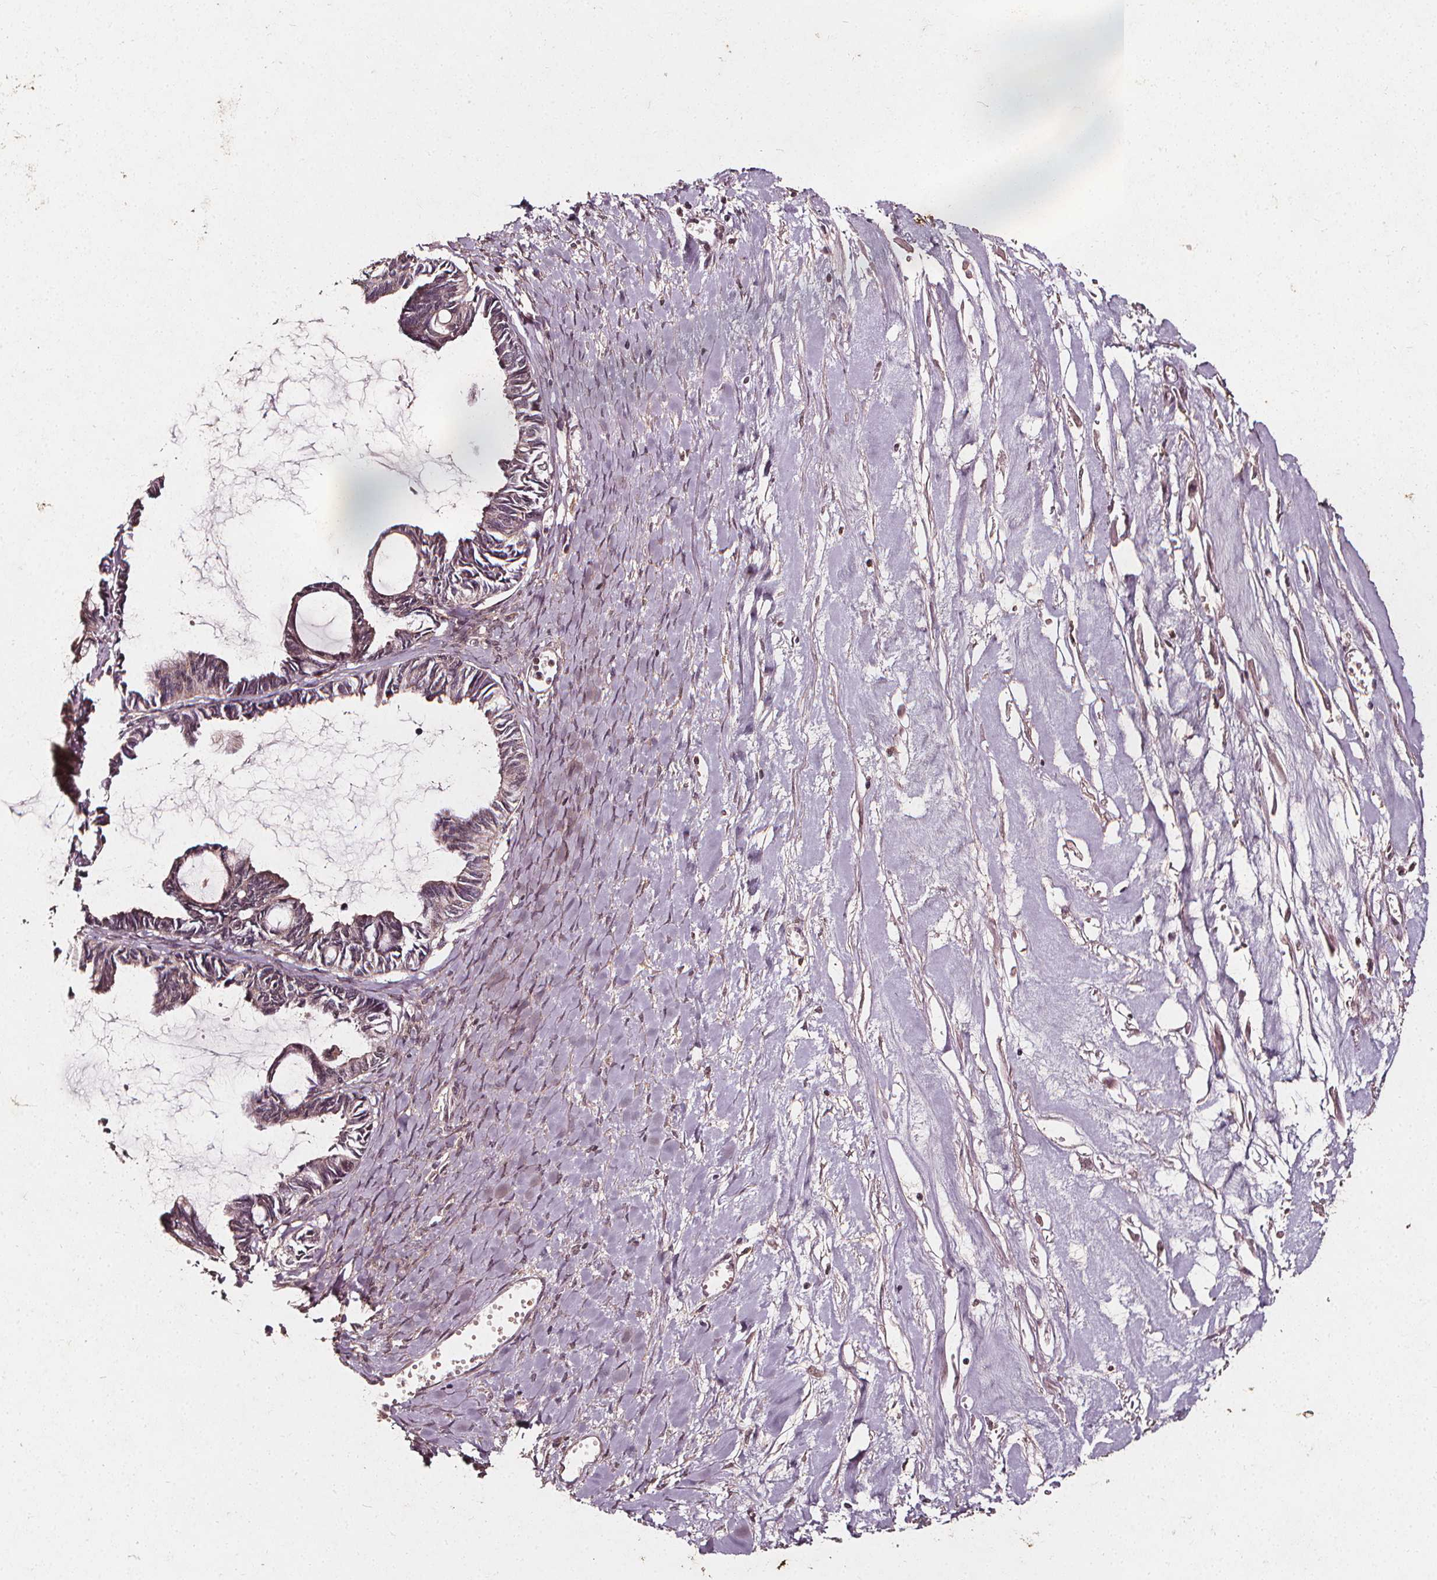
{"staining": {"intensity": "weak", "quantity": "<25%", "location": "cytoplasmic/membranous"}, "tissue": "ovarian cancer", "cell_type": "Tumor cells", "image_type": "cancer", "snomed": [{"axis": "morphology", "description": "Cystadenocarcinoma, mucinous, NOS"}, {"axis": "topography", "description": "Ovary"}], "caption": "Human ovarian cancer stained for a protein using immunohistochemistry demonstrates no positivity in tumor cells.", "gene": "ABCA1", "patient": {"sex": "female", "age": 61}}